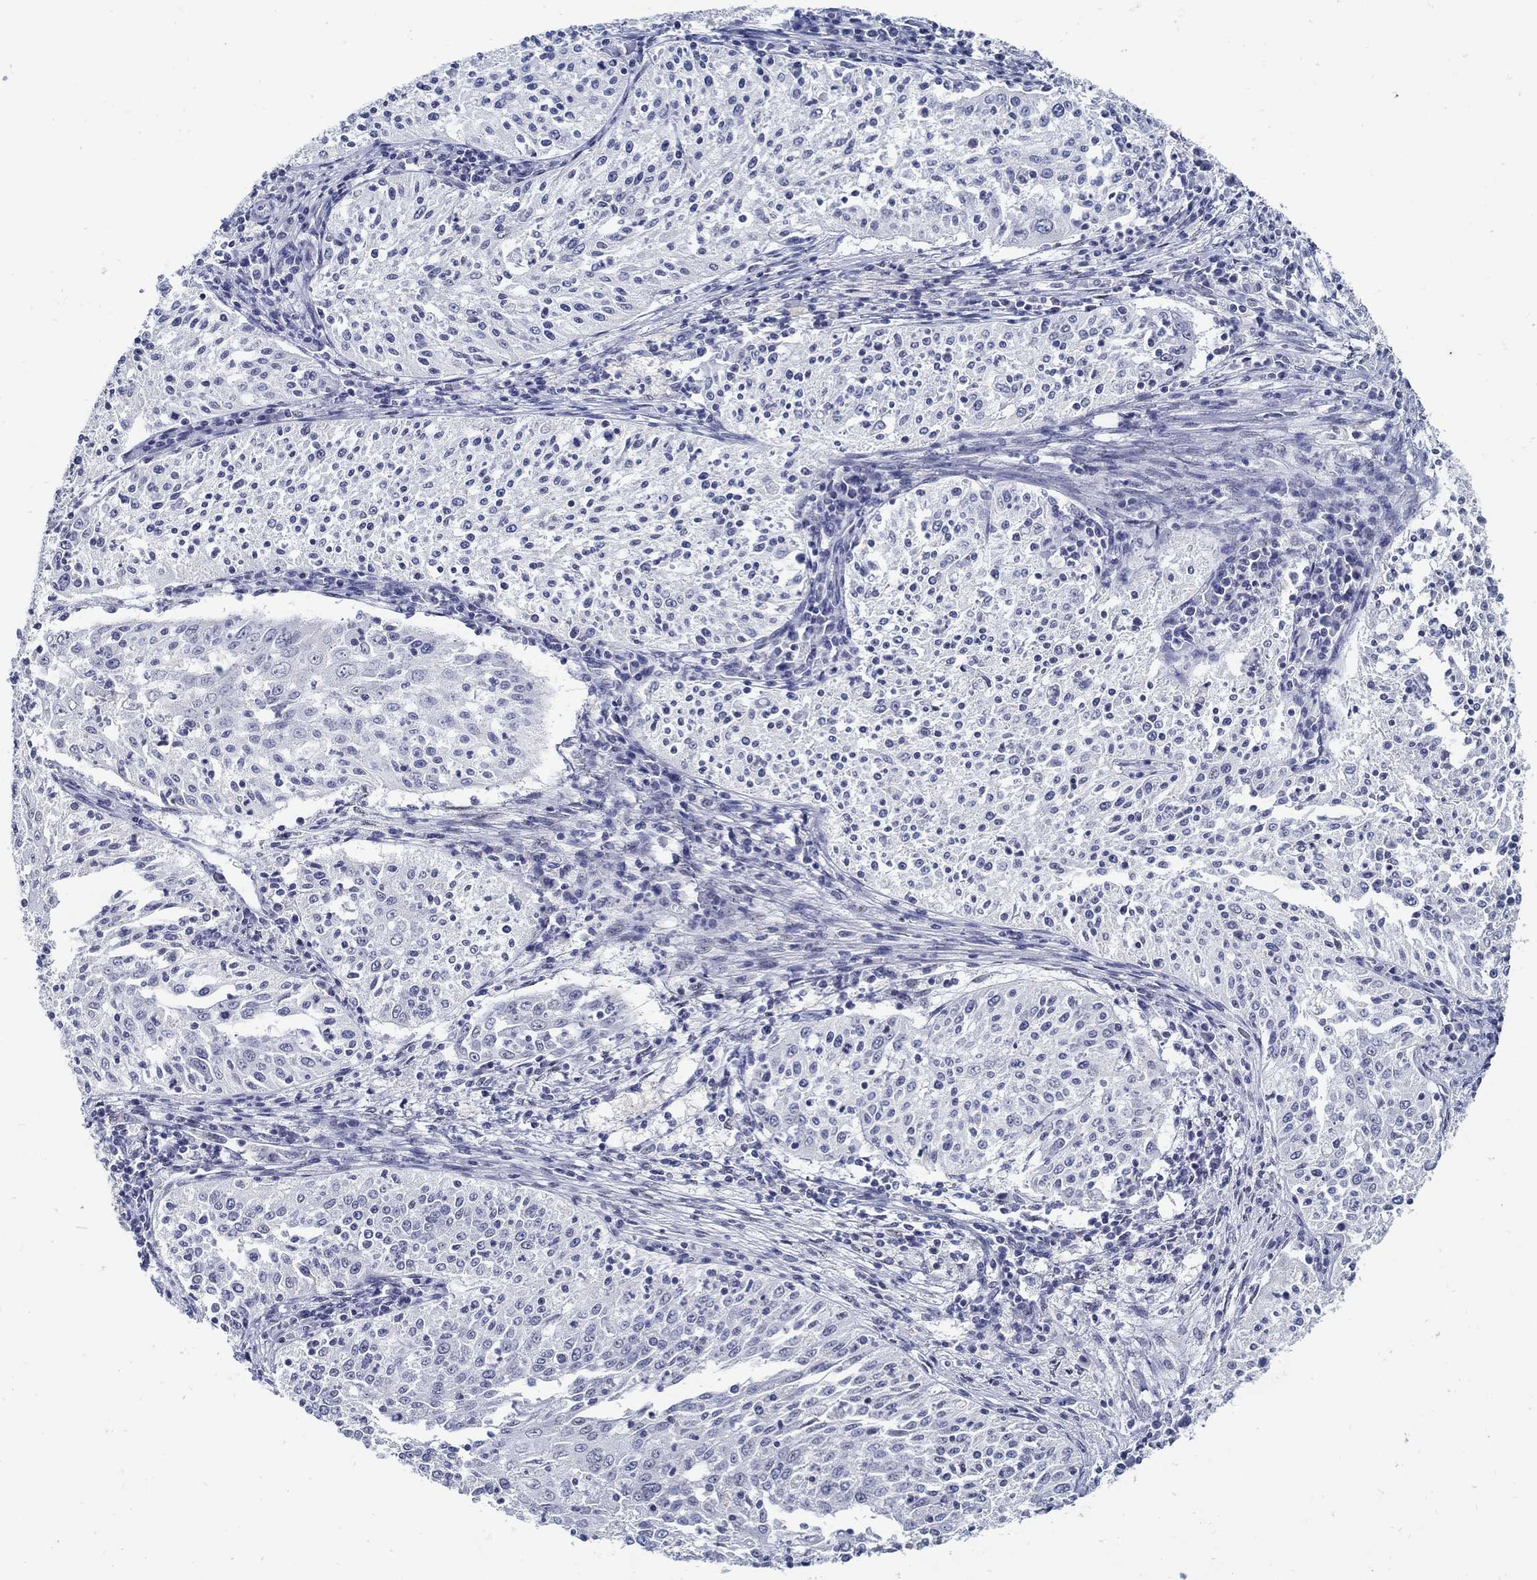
{"staining": {"intensity": "negative", "quantity": "none", "location": "none"}, "tissue": "cervical cancer", "cell_type": "Tumor cells", "image_type": "cancer", "snomed": [{"axis": "morphology", "description": "Squamous cell carcinoma, NOS"}, {"axis": "topography", "description": "Cervix"}], "caption": "This is an immunohistochemistry (IHC) photomicrograph of cervical cancer (squamous cell carcinoma). There is no expression in tumor cells.", "gene": "USP29", "patient": {"sex": "female", "age": 41}}